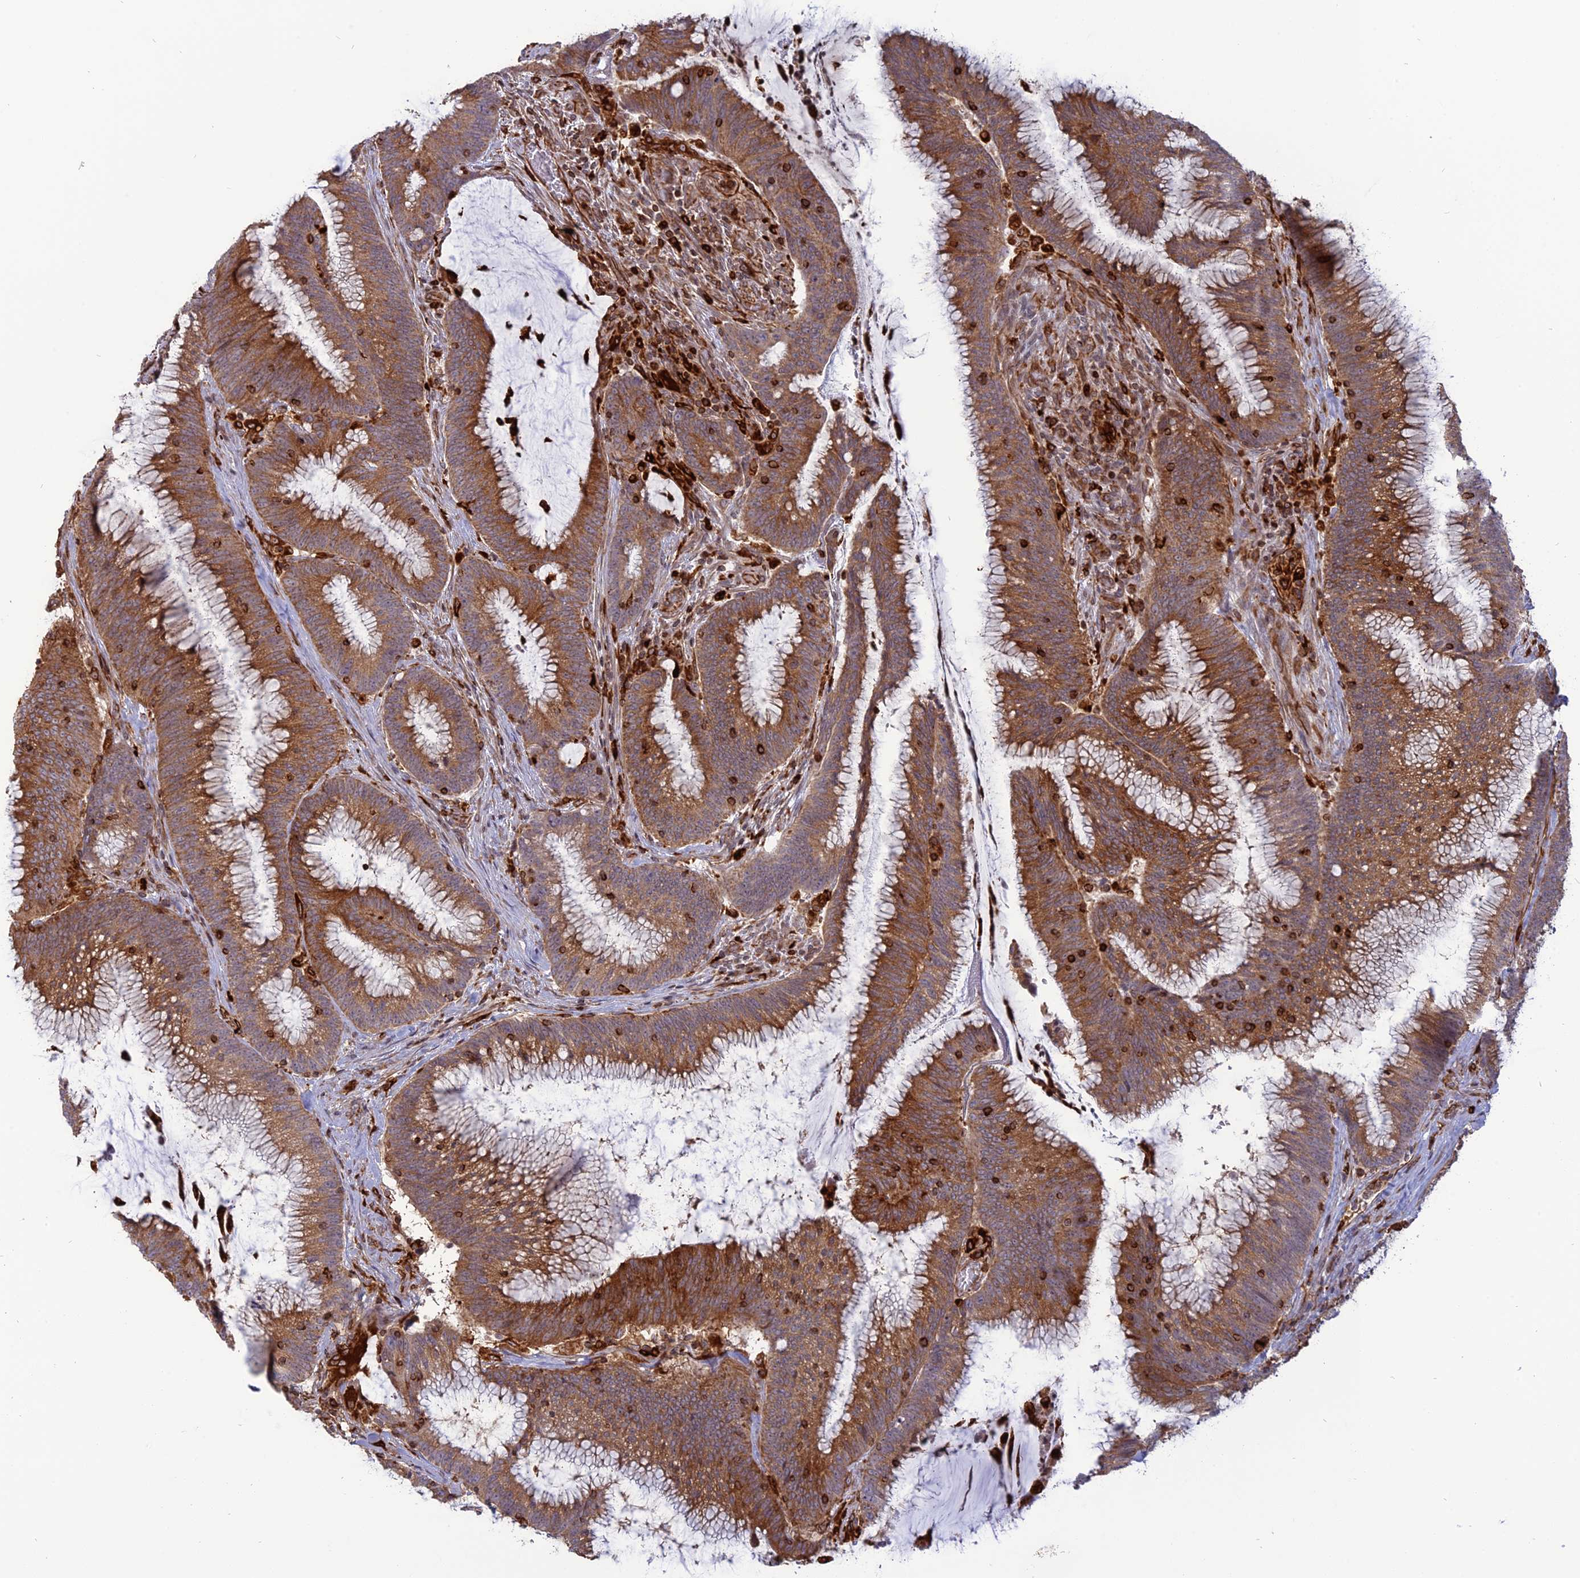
{"staining": {"intensity": "moderate", "quantity": ">75%", "location": "cytoplasmic/membranous"}, "tissue": "colorectal cancer", "cell_type": "Tumor cells", "image_type": "cancer", "snomed": [{"axis": "morphology", "description": "Adenocarcinoma, NOS"}, {"axis": "topography", "description": "Rectum"}], "caption": "A medium amount of moderate cytoplasmic/membranous positivity is identified in approximately >75% of tumor cells in adenocarcinoma (colorectal) tissue.", "gene": "APOBR", "patient": {"sex": "female", "age": 77}}